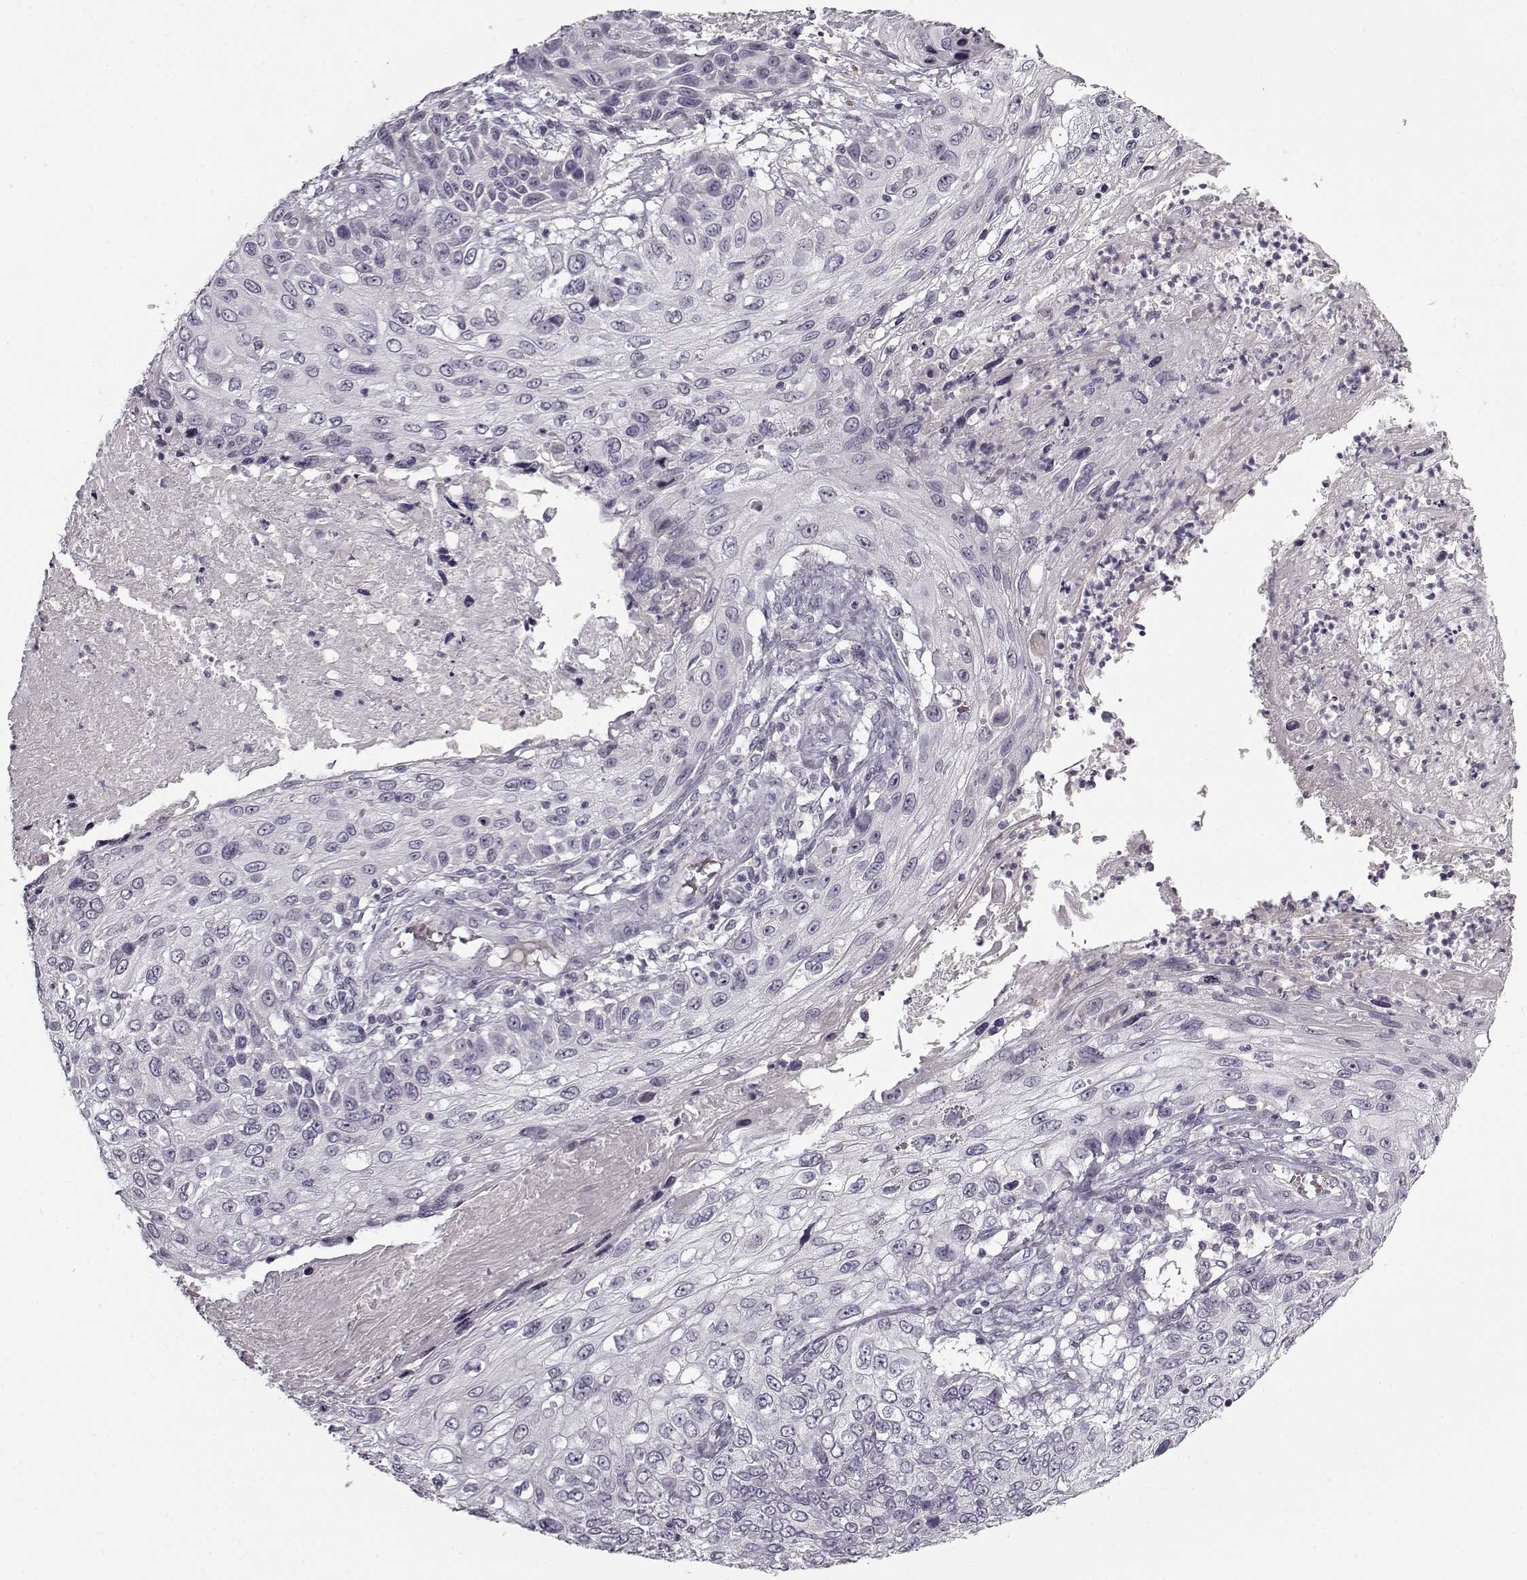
{"staining": {"intensity": "negative", "quantity": "none", "location": "none"}, "tissue": "skin cancer", "cell_type": "Tumor cells", "image_type": "cancer", "snomed": [{"axis": "morphology", "description": "Squamous cell carcinoma, NOS"}, {"axis": "topography", "description": "Skin"}], "caption": "DAB (3,3'-diaminobenzidine) immunohistochemical staining of human squamous cell carcinoma (skin) displays no significant expression in tumor cells.", "gene": "SNCA", "patient": {"sex": "male", "age": 92}}